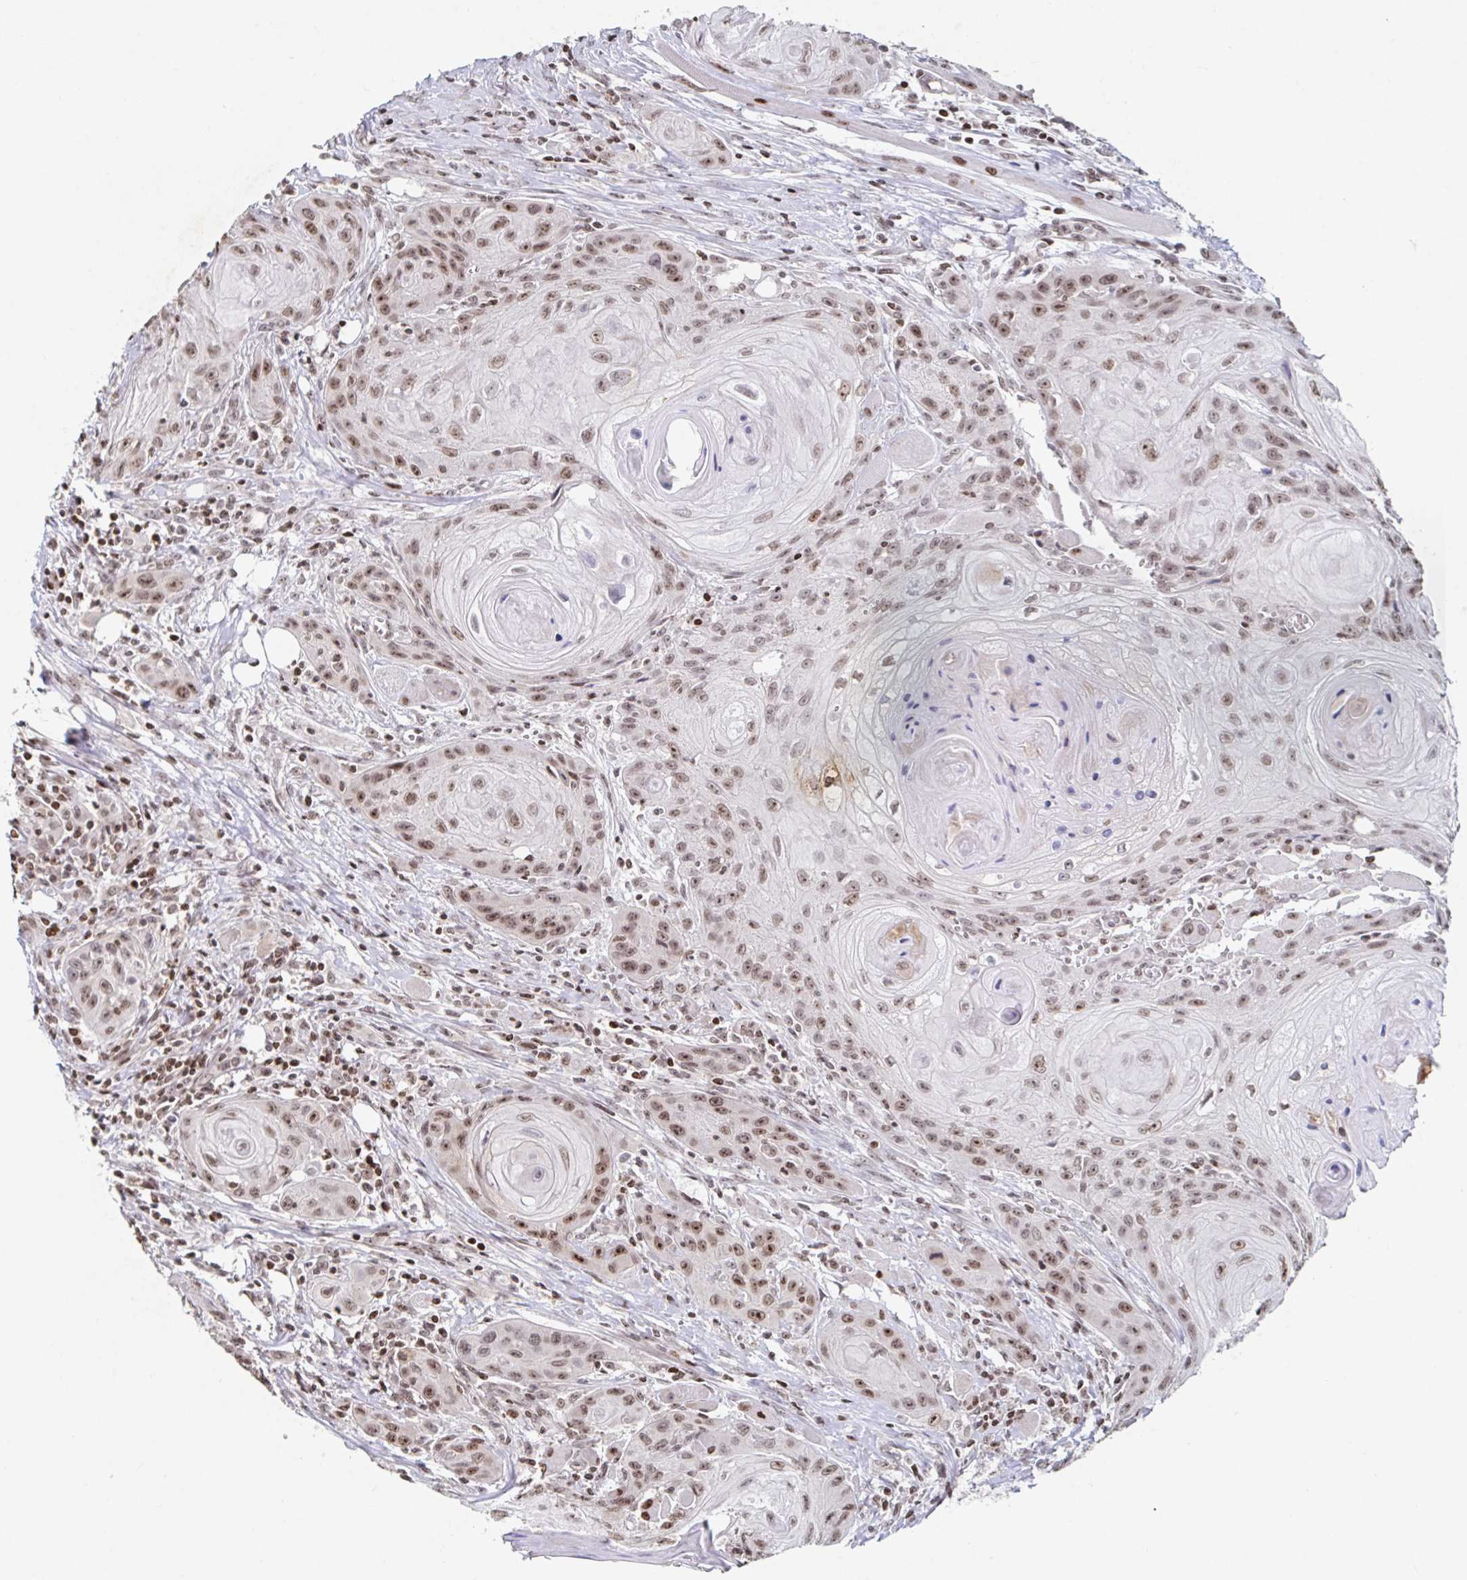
{"staining": {"intensity": "moderate", "quantity": ">75%", "location": "nuclear"}, "tissue": "head and neck cancer", "cell_type": "Tumor cells", "image_type": "cancer", "snomed": [{"axis": "morphology", "description": "Squamous cell carcinoma, NOS"}, {"axis": "topography", "description": "Oral tissue"}, {"axis": "topography", "description": "Head-Neck"}], "caption": "Immunohistochemical staining of human squamous cell carcinoma (head and neck) exhibits medium levels of moderate nuclear positivity in approximately >75% of tumor cells.", "gene": "C19orf53", "patient": {"sex": "male", "age": 58}}